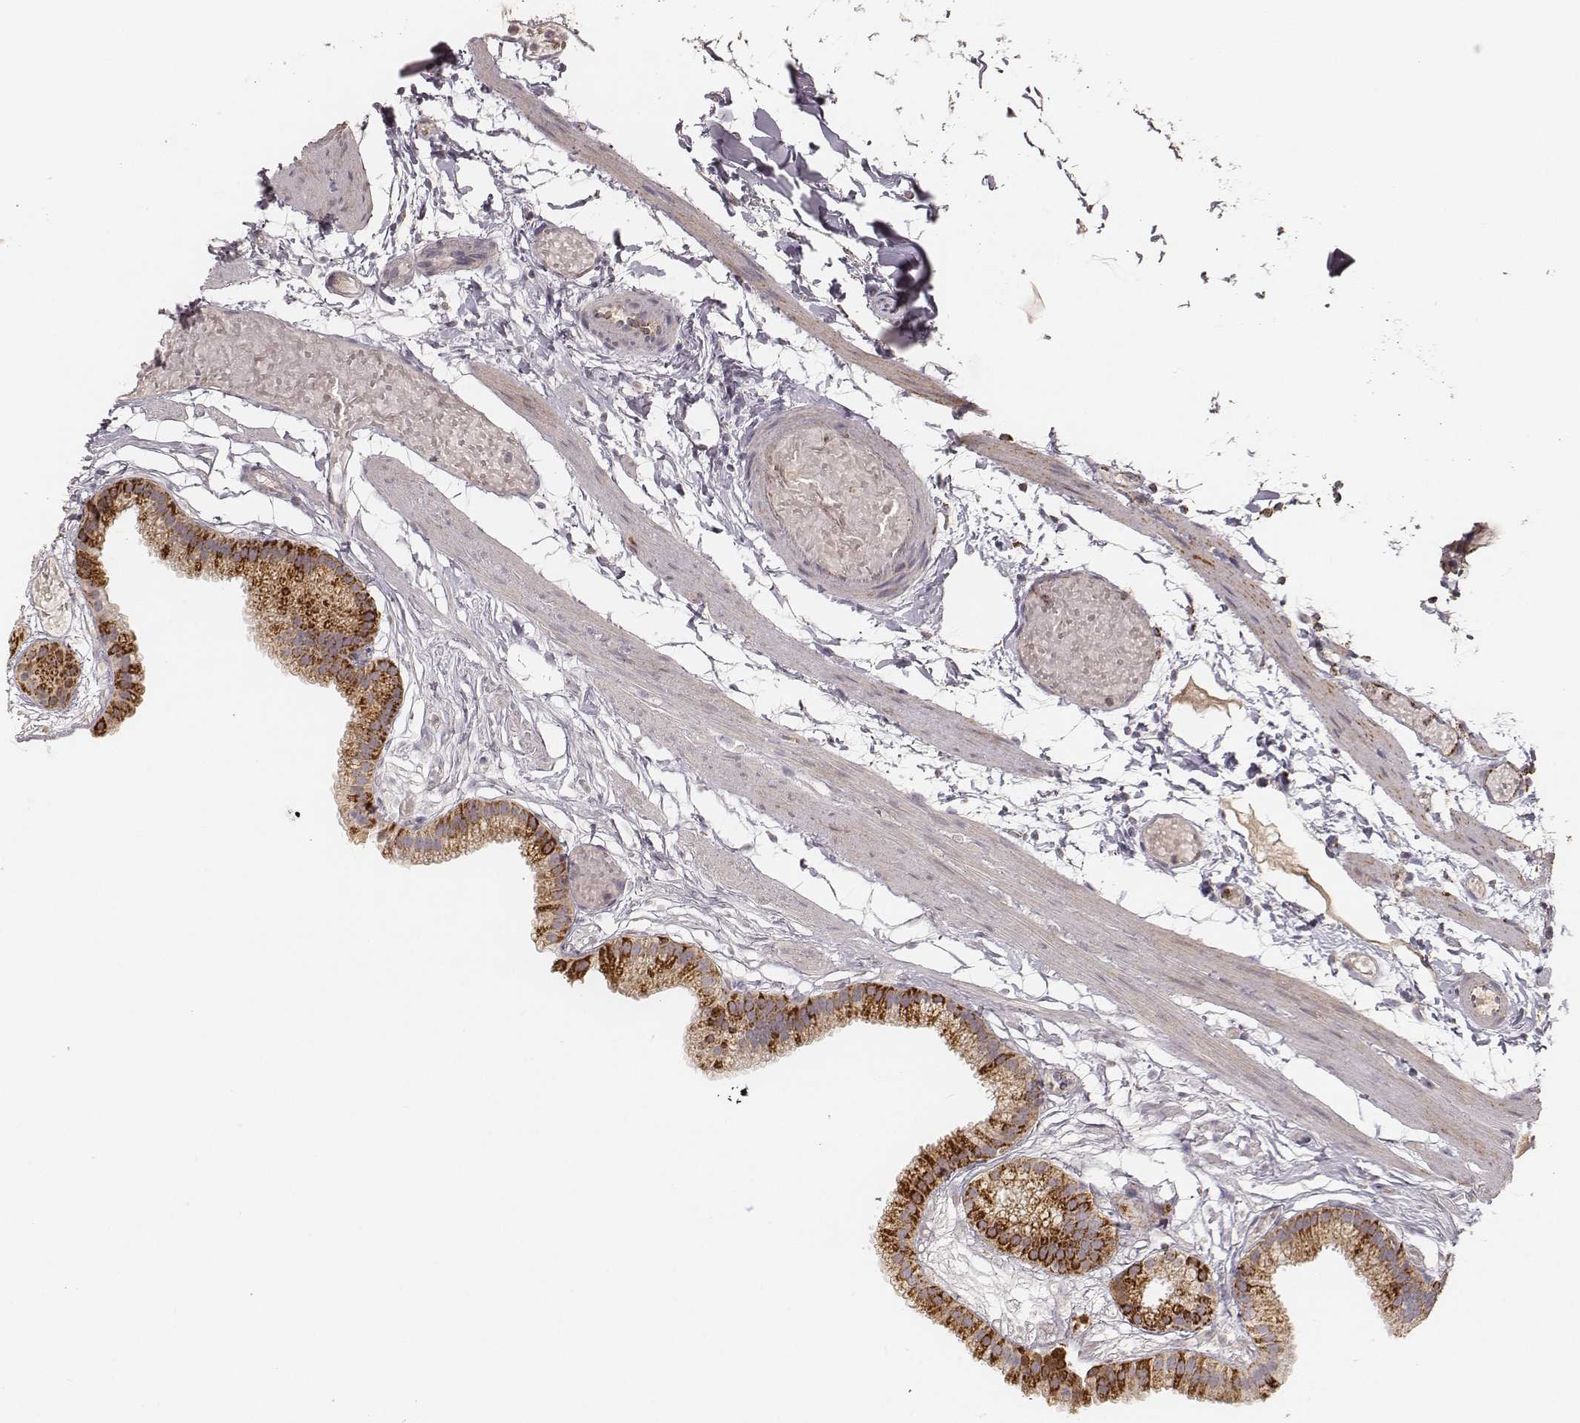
{"staining": {"intensity": "strong", "quantity": ">75%", "location": "cytoplasmic/membranous"}, "tissue": "gallbladder", "cell_type": "Glandular cells", "image_type": "normal", "snomed": [{"axis": "morphology", "description": "Normal tissue, NOS"}, {"axis": "topography", "description": "Gallbladder"}], "caption": "High-magnification brightfield microscopy of unremarkable gallbladder stained with DAB (brown) and counterstained with hematoxylin (blue). glandular cells exhibit strong cytoplasmic/membranous expression is identified in about>75% of cells.", "gene": "CS", "patient": {"sex": "female", "age": 45}}